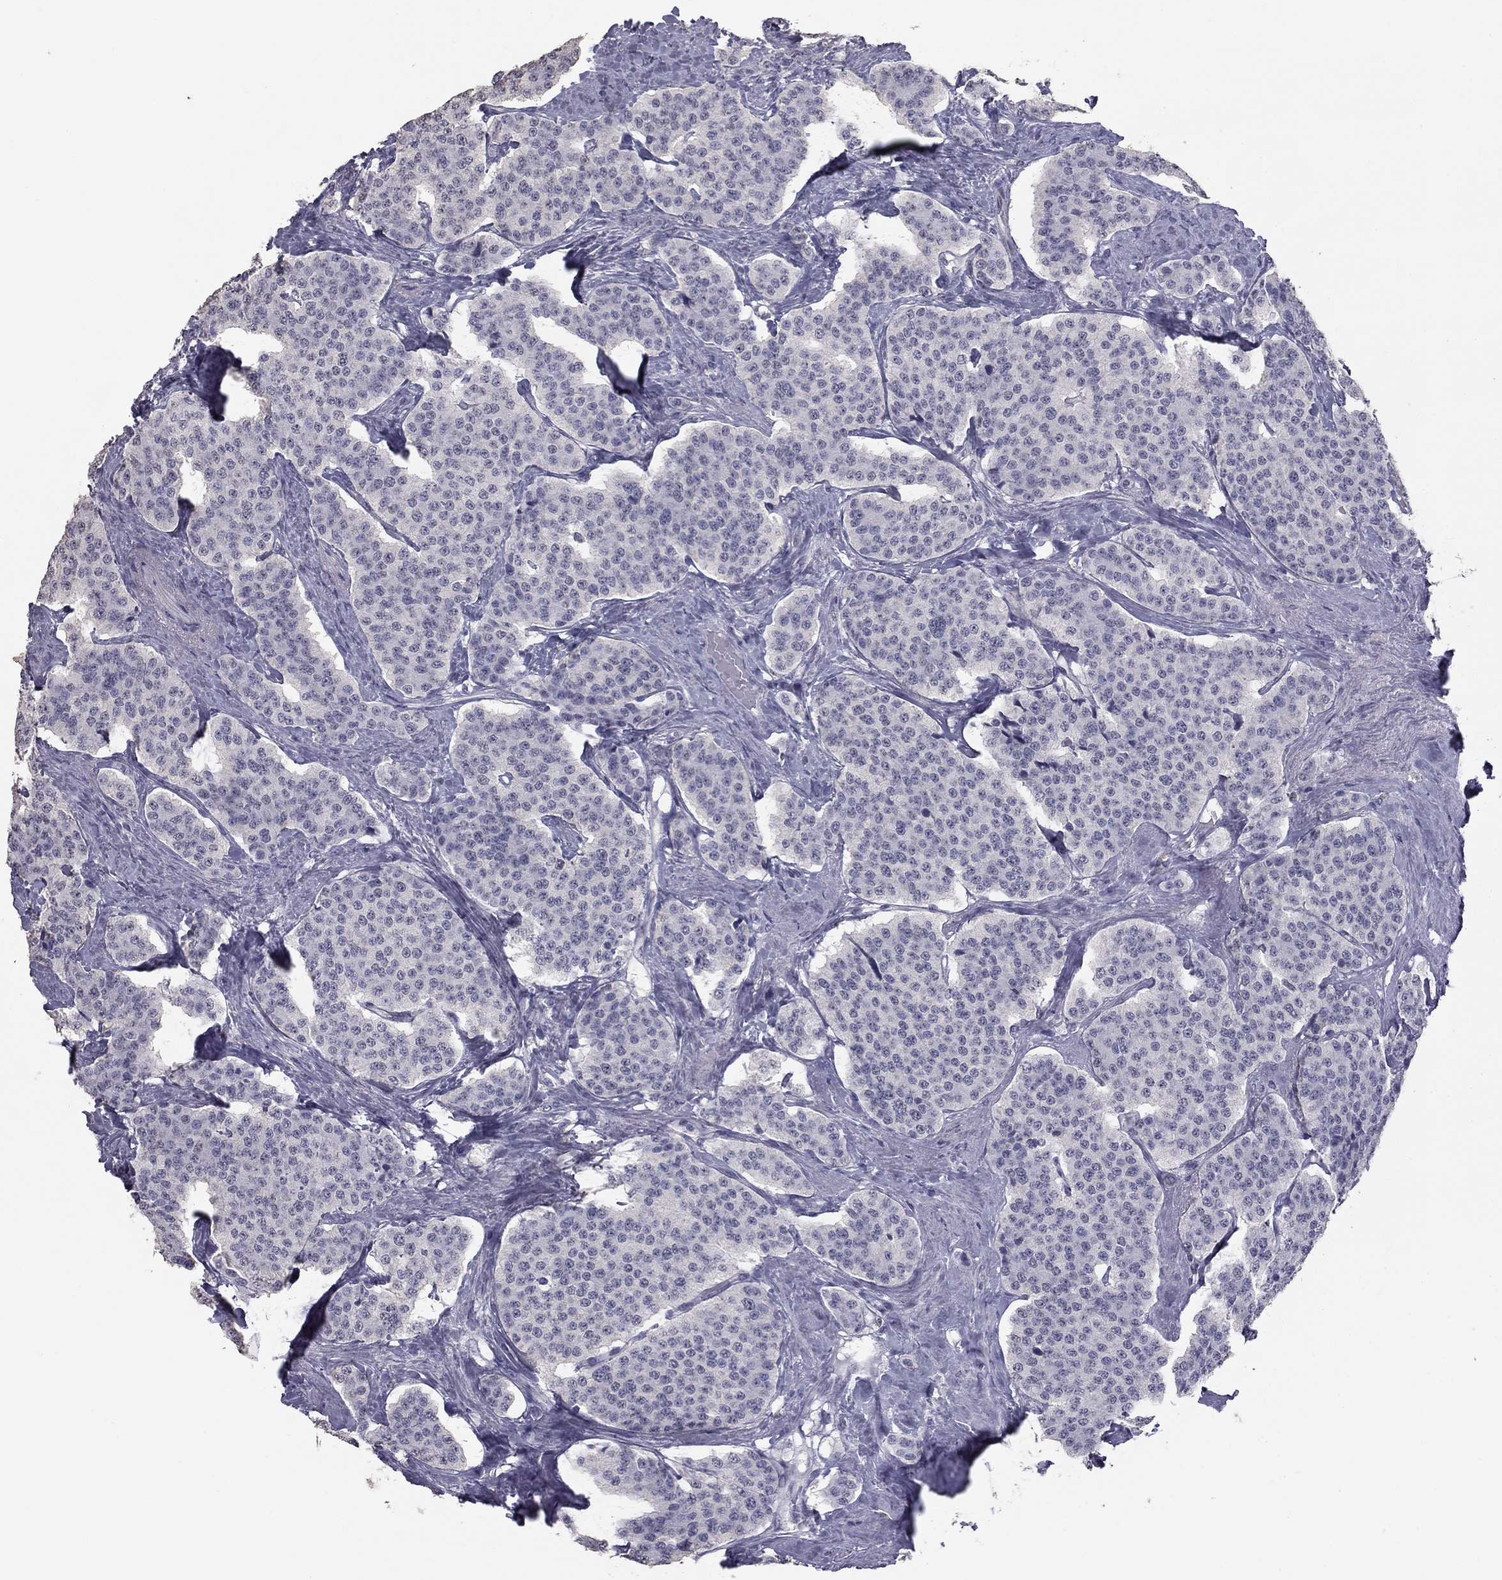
{"staining": {"intensity": "negative", "quantity": "none", "location": "none"}, "tissue": "carcinoid", "cell_type": "Tumor cells", "image_type": "cancer", "snomed": [{"axis": "morphology", "description": "Carcinoid, malignant, NOS"}, {"axis": "topography", "description": "Small intestine"}], "caption": "This is an immunohistochemistry (IHC) histopathology image of malignant carcinoid. There is no positivity in tumor cells.", "gene": "PRRT2", "patient": {"sex": "female", "age": 58}}